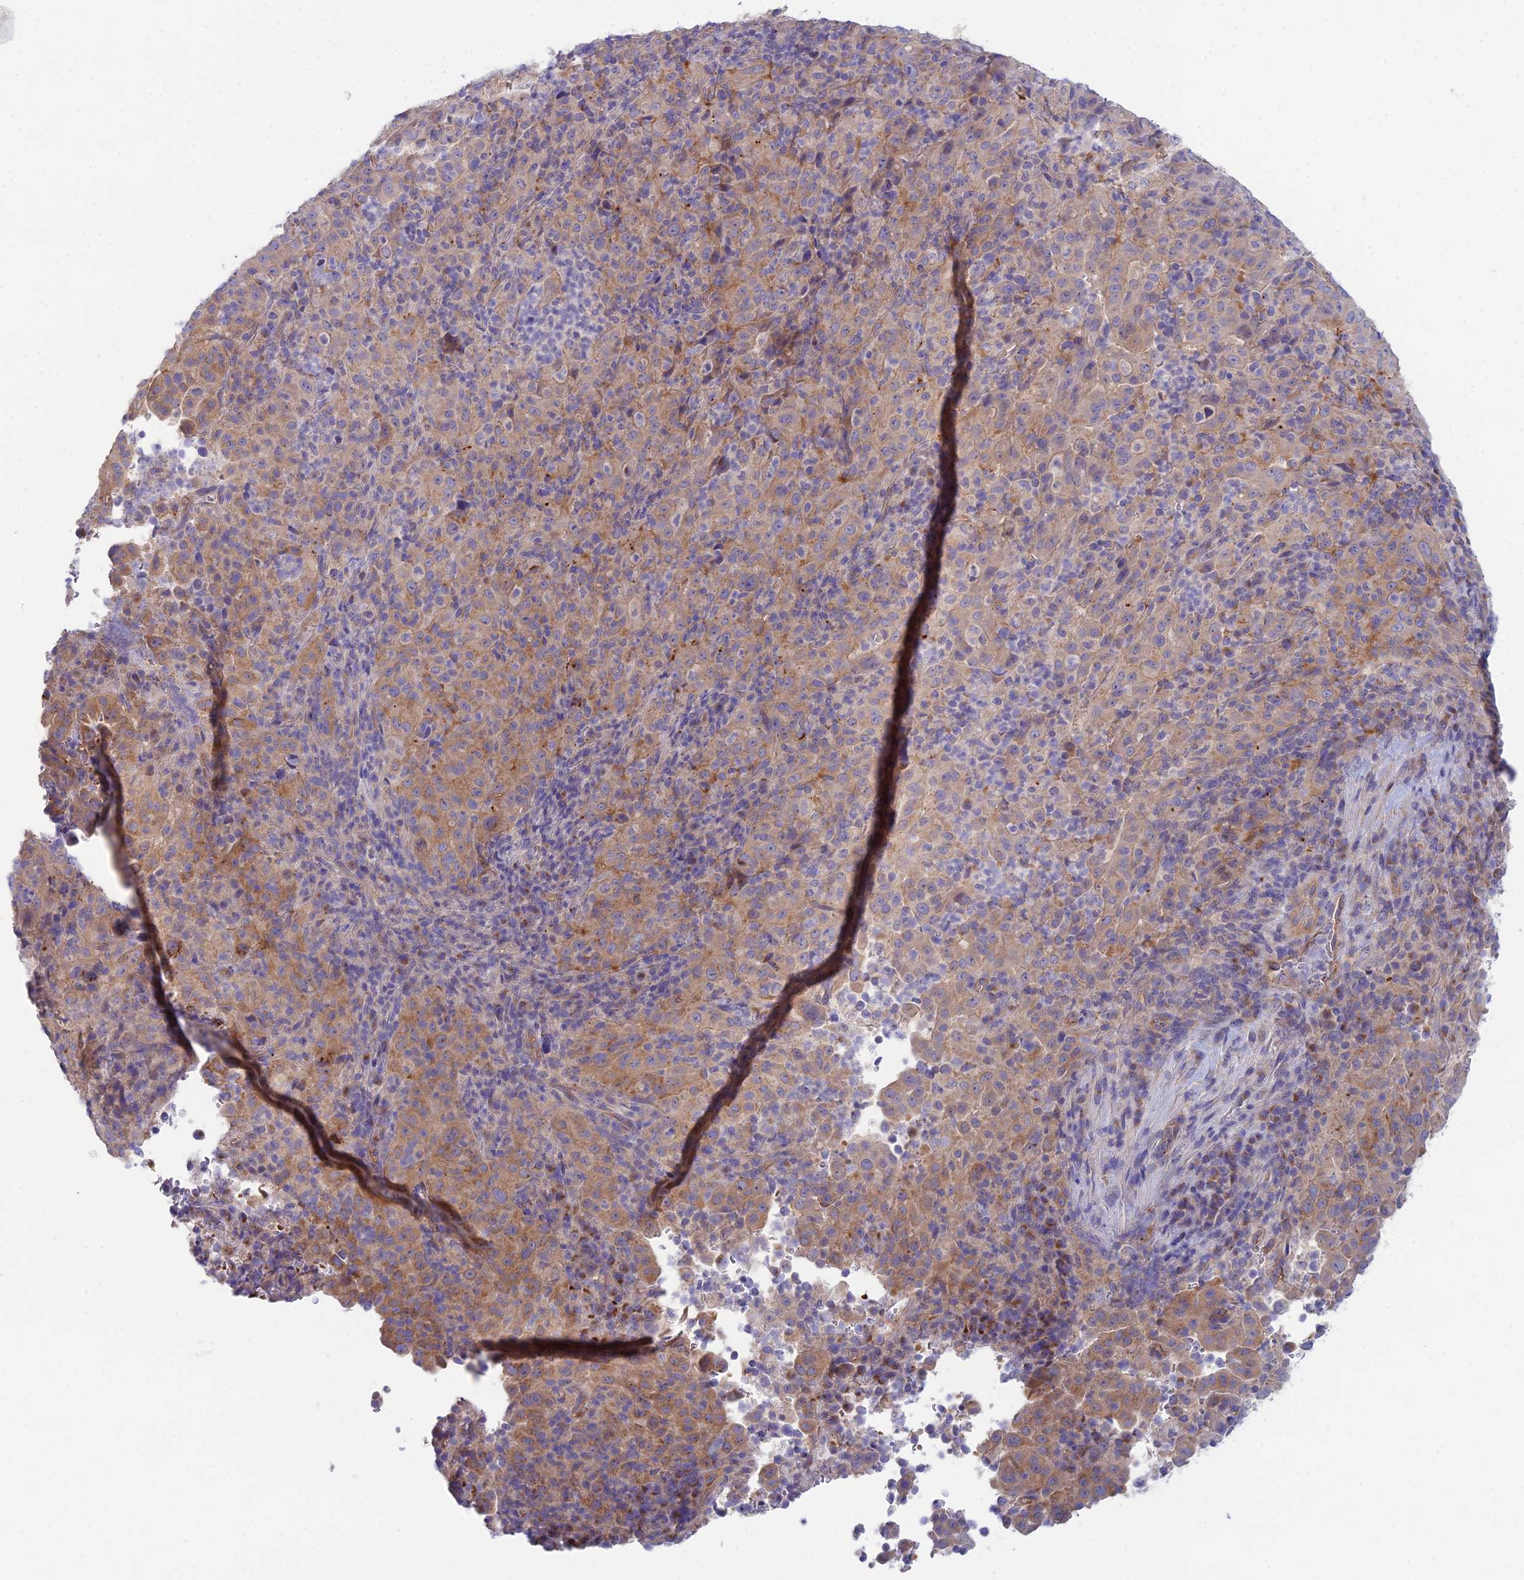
{"staining": {"intensity": "moderate", "quantity": ">75%", "location": "cytoplasmic/membranous"}, "tissue": "pancreatic cancer", "cell_type": "Tumor cells", "image_type": "cancer", "snomed": [{"axis": "morphology", "description": "Adenocarcinoma, NOS"}, {"axis": "topography", "description": "Pancreas"}], "caption": "Tumor cells reveal moderate cytoplasmic/membranous staining in about >75% of cells in pancreatic adenocarcinoma.", "gene": "ZNF564", "patient": {"sex": "male", "age": 63}}